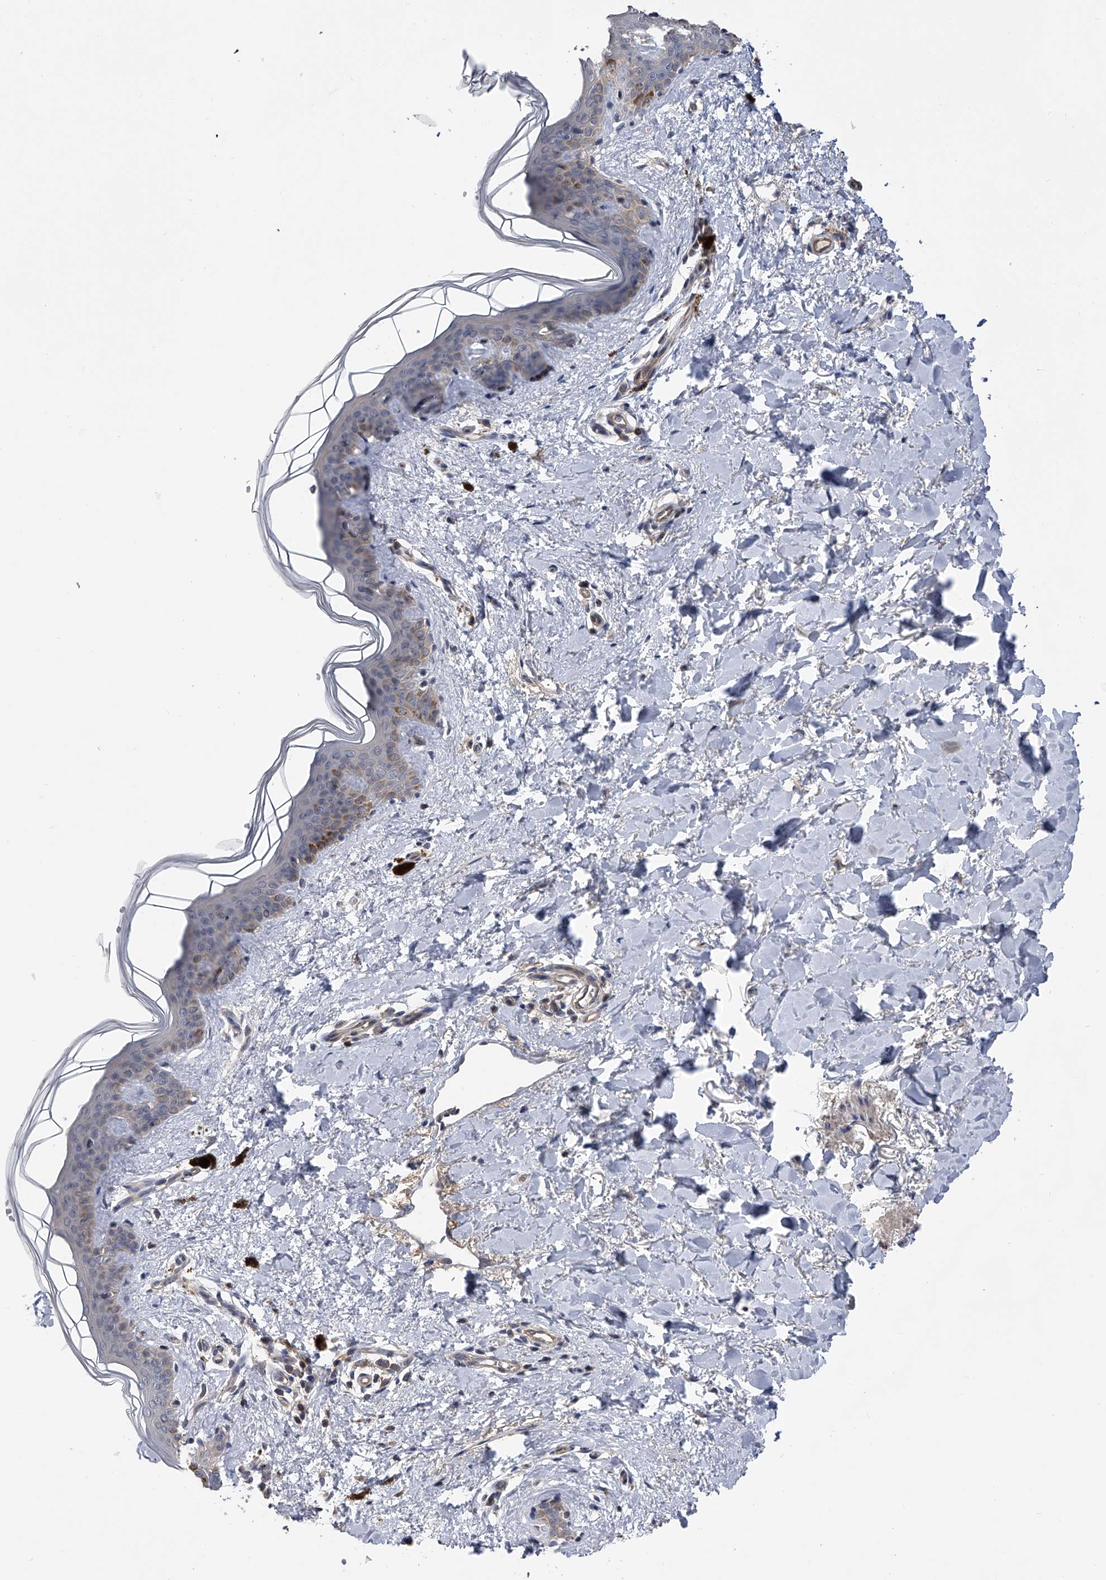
{"staining": {"intensity": "weak", "quantity": "25%-75%", "location": "cytoplasmic/membranous"}, "tissue": "skin", "cell_type": "Fibroblasts", "image_type": "normal", "snomed": [{"axis": "morphology", "description": "Normal tissue, NOS"}, {"axis": "topography", "description": "Skin"}], "caption": "An IHC micrograph of normal tissue is shown. Protein staining in brown highlights weak cytoplasmic/membranous positivity in skin within fibroblasts.", "gene": "CFAP298", "patient": {"sex": "female", "age": 46}}